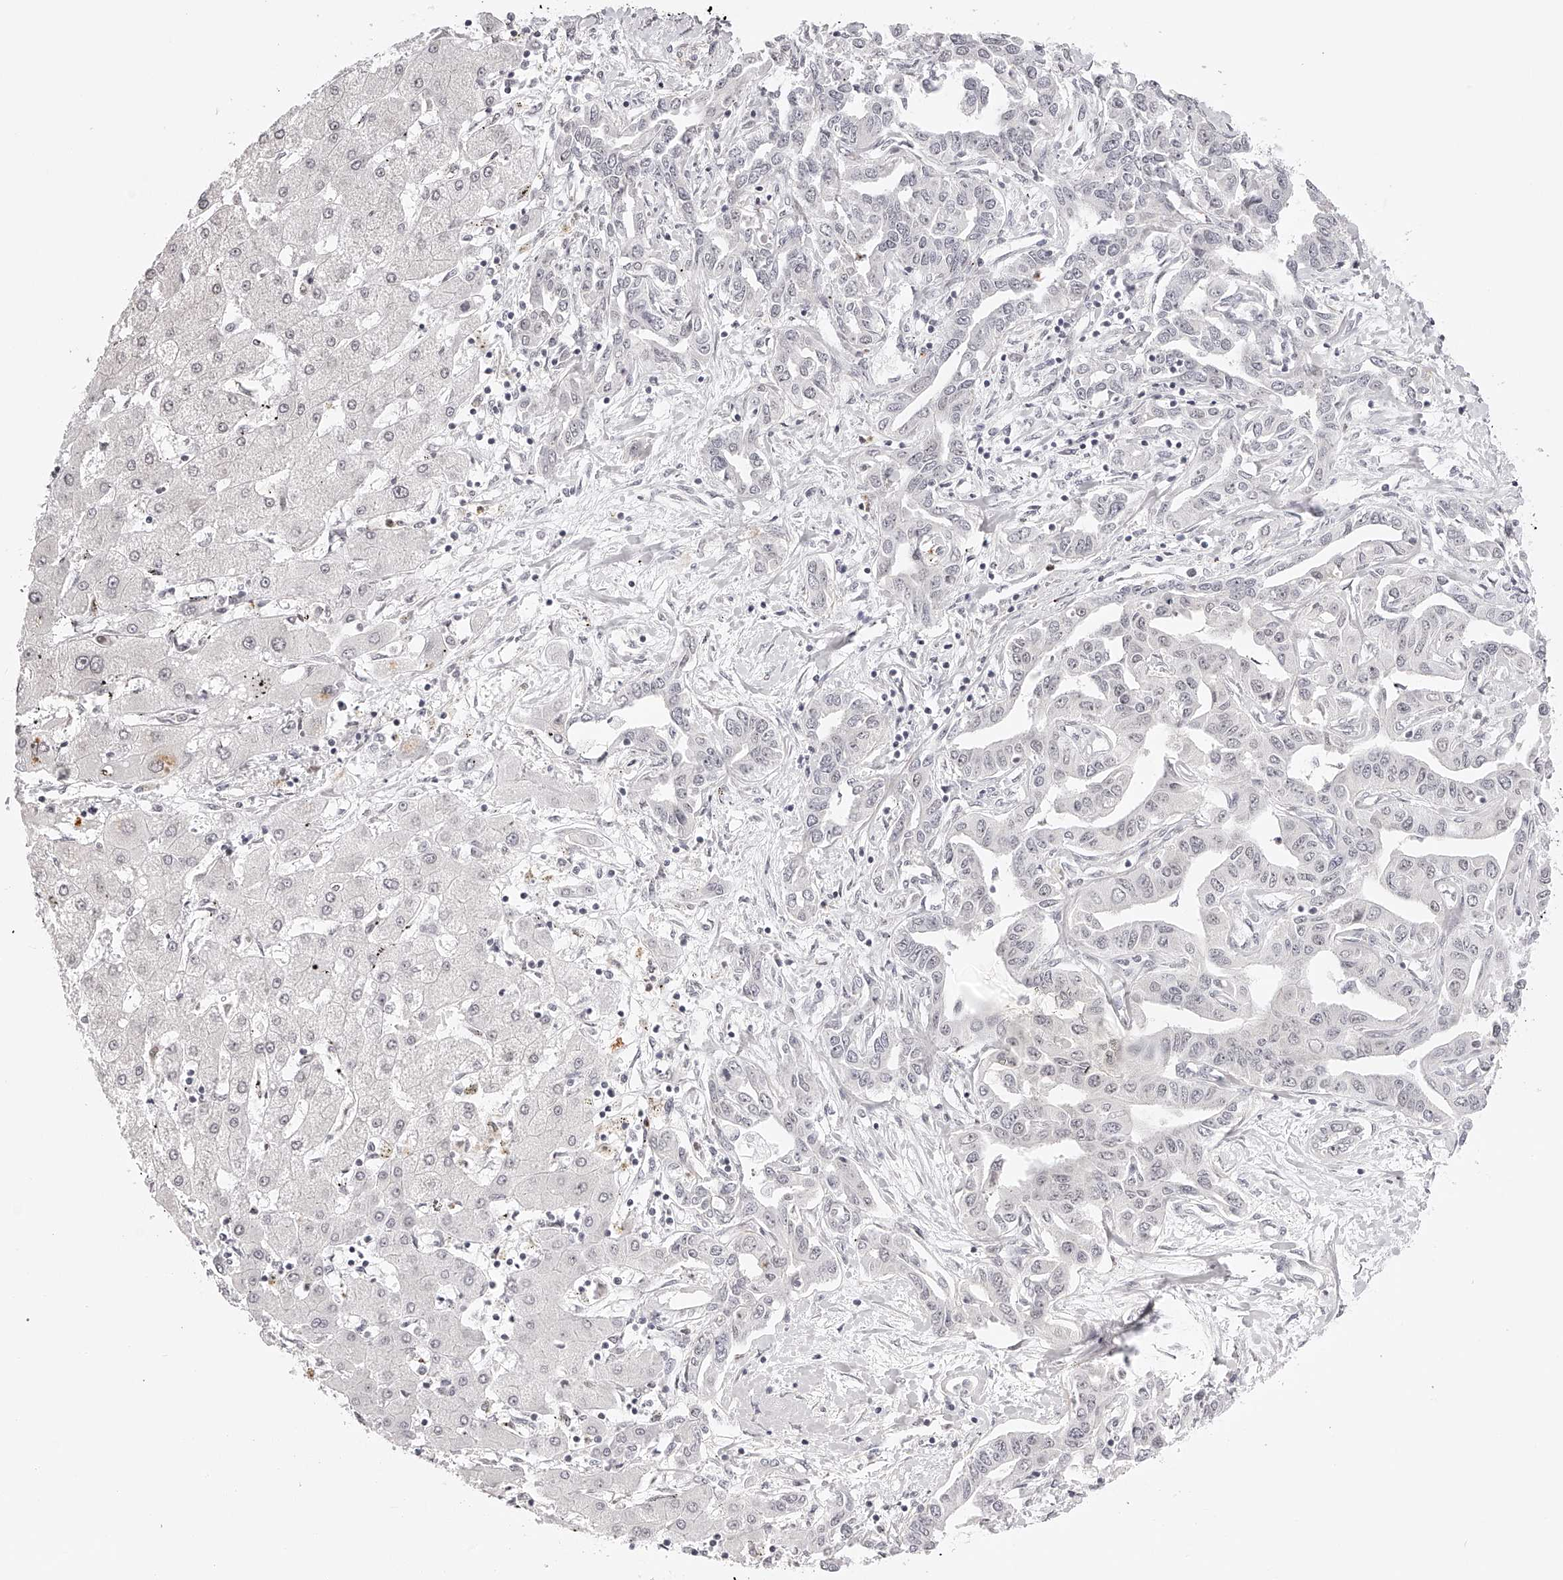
{"staining": {"intensity": "negative", "quantity": "none", "location": "none"}, "tissue": "liver cancer", "cell_type": "Tumor cells", "image_type": "cancer", "snomed": [{"axis": "morphology", "description": "Cholangiocarcinoma"}, {"axis": "topography", "description": "Liver"}], "caption": "A micrograph of human liver cancer is negative for staining in tumor cells.", "gene": "PLEKHG1", "patient": {"sex": "male", "age": 59}}